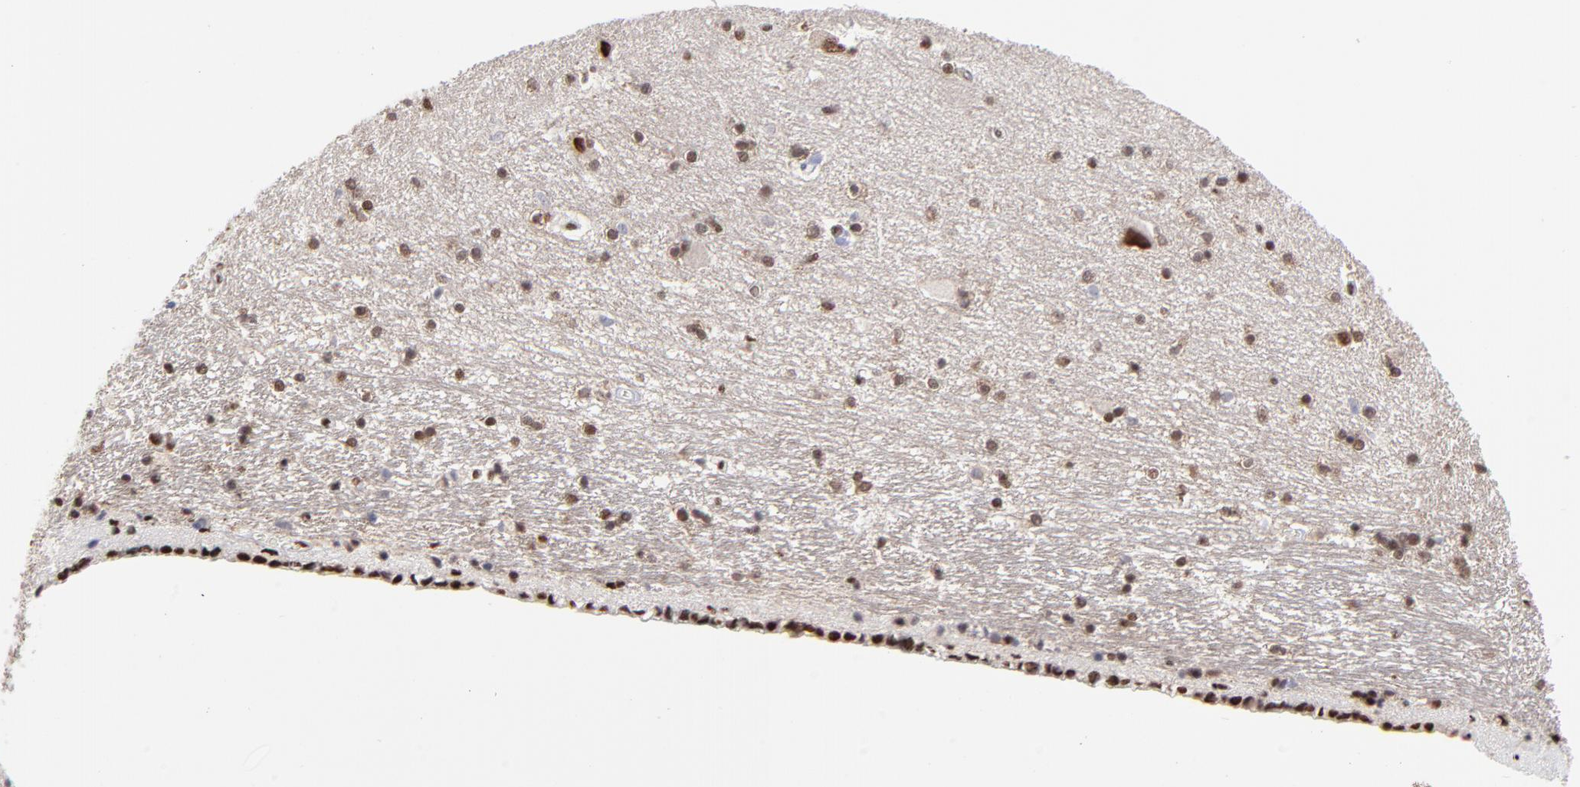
{"staining": {"intensity": "strong", "quantity": ">75%", "location": "nuclear"}, "tissue": "hippocampus", "cell_type": "Glial cells", "image_type": "normal", "snomed": [{"axis": "morphology", "description": "Normal tissue, NOS"}, {"axis": "topography", "description": "Hippocampus"}], "caption": "DAB (3,3'-diaminobenzidine) immunohistochemical staining of unremarkable human hippocampus demonstrates strong nuclear protein positivity in about >75% of glial cells.", "gene": "ZNF3", "patient": {"sex": "female", "age": 54}}